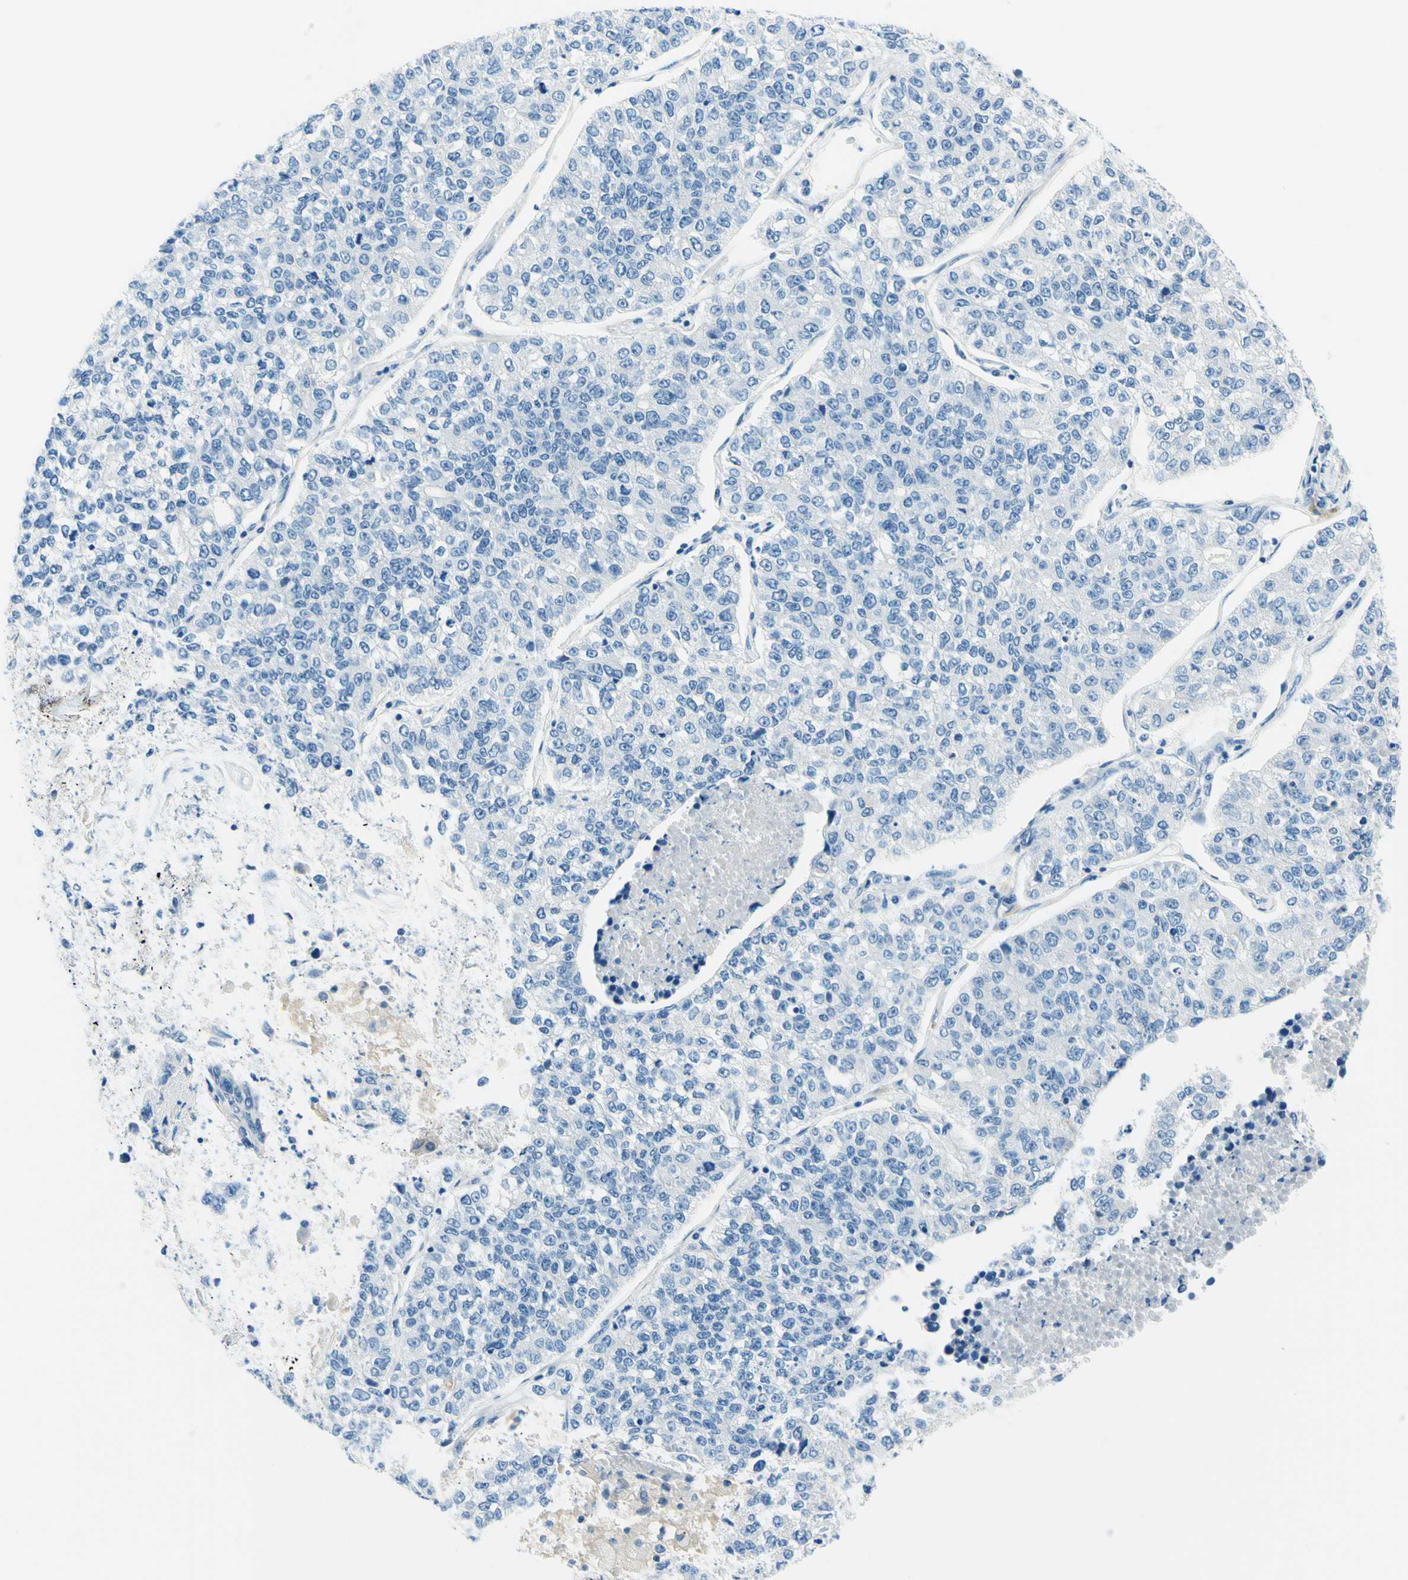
{"staining": {"intensity": "negative", "quantity": "none", "location": "none"}, "tissue": "lung cancer", "cell_type": "Tumor cells", "image_type": "cancer", "snomed": [{"axis": "morphology", "description": "Adenocarcinoma, NOS"}, {"axis": "topography", "description": "Lung"}], "caption": "A histopathology image of human lung cancer (adenocarcinoma) is negative for staining in tumor cells. (Brightfield microscopy of DAB (3,3'-diaminobenzidine) IHC at high magnification).", "gene": "PASD1", "patient": {"sex": "male", "age": 49}}